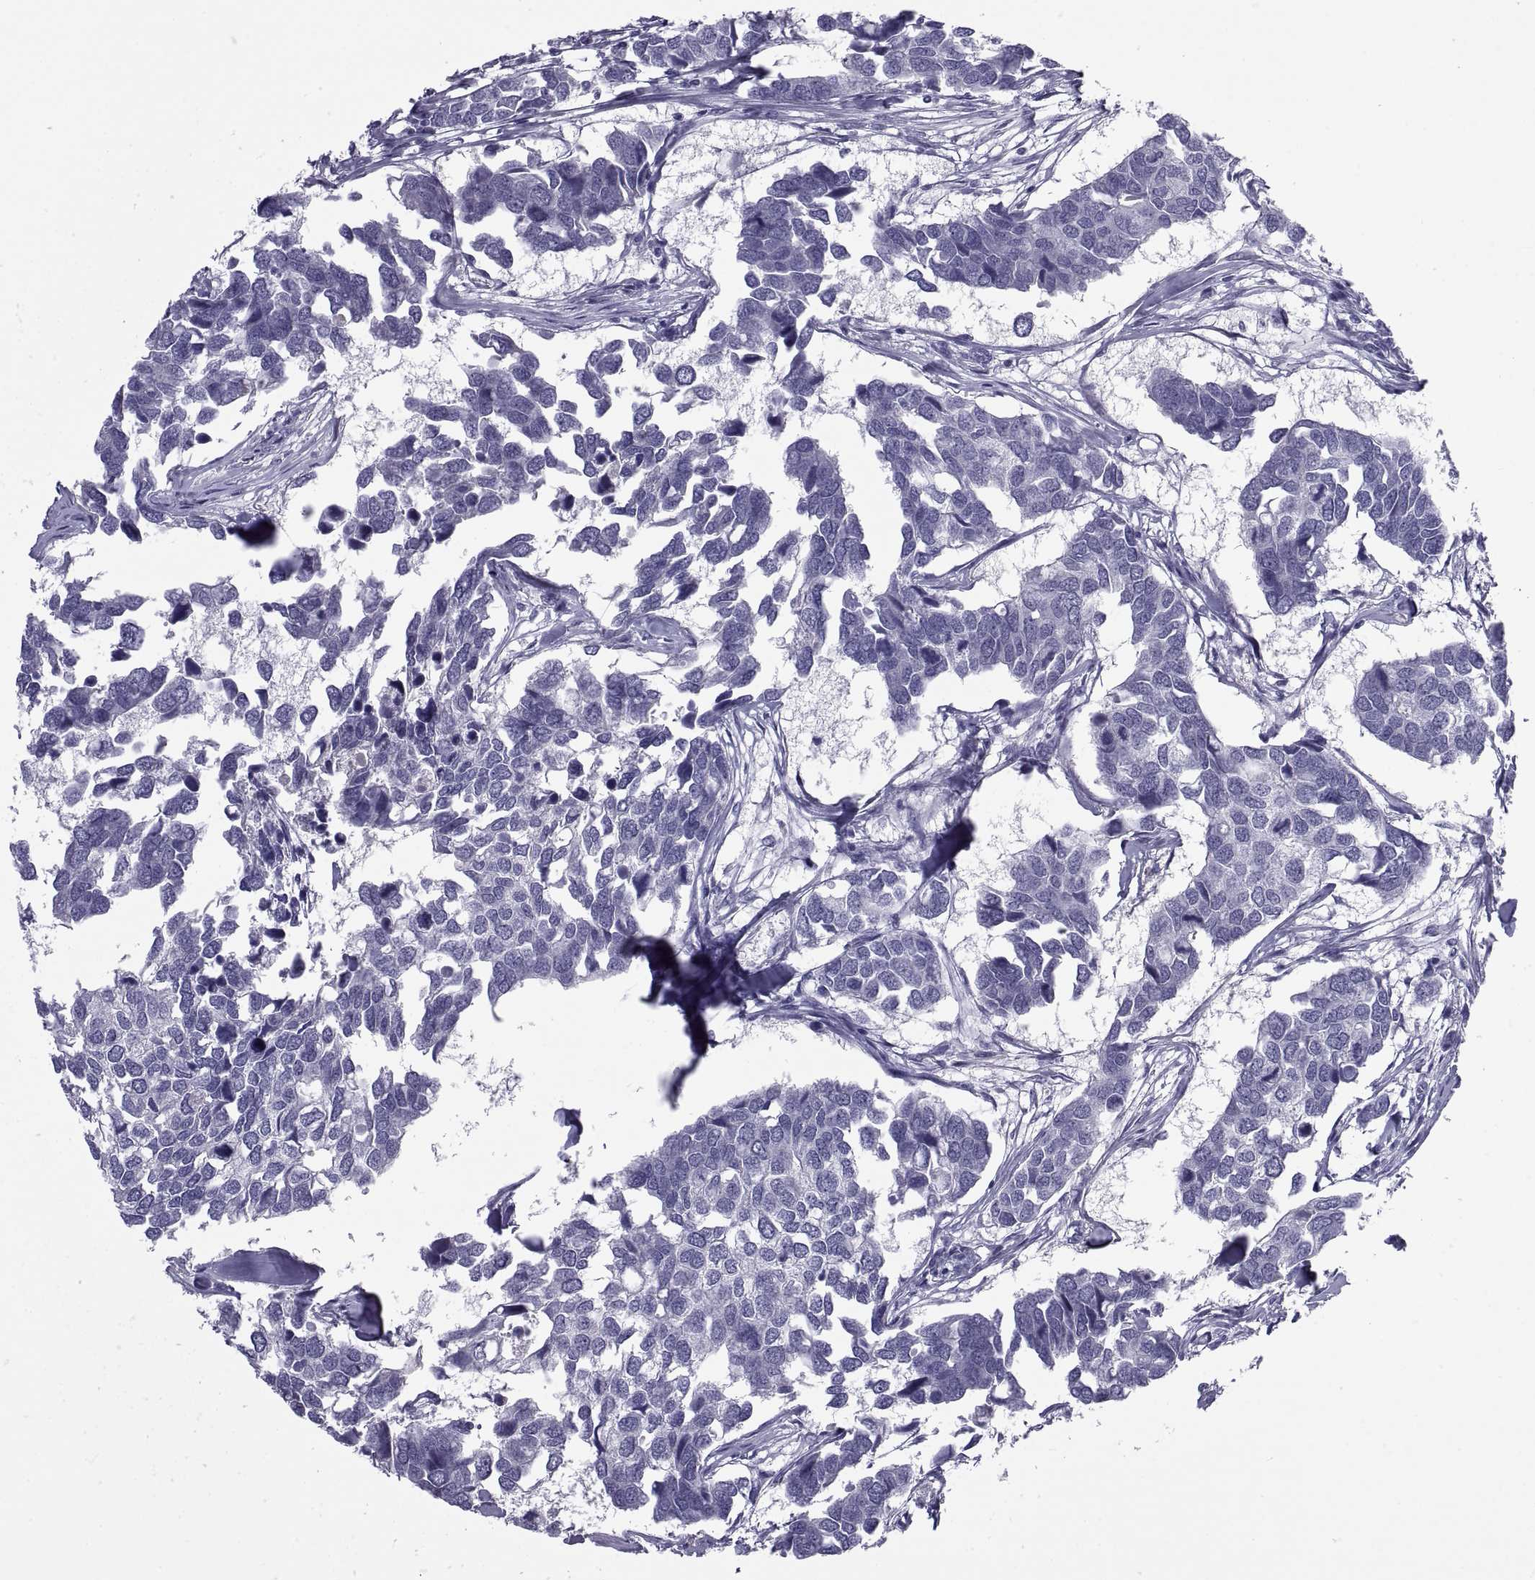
{"staining": {"intensity": "negative", "quantity": "none", "location": "none"}, "tissue": "breast cancer", "cell_type": "Tumor cells", "image_type": "cancer", "snomed": [{"axis": "morphology", "description": "Duct carcinoma"}, {"axis": "topography", "description": "Breast"}], "caption": "This is a micrograph of immunohistochemistry staining of breast infiltrating ductal carcinoma, which shows no expression in tumor cells.", "gene": "NPTX2", "patient": {"sex": "female", "age": 83}}